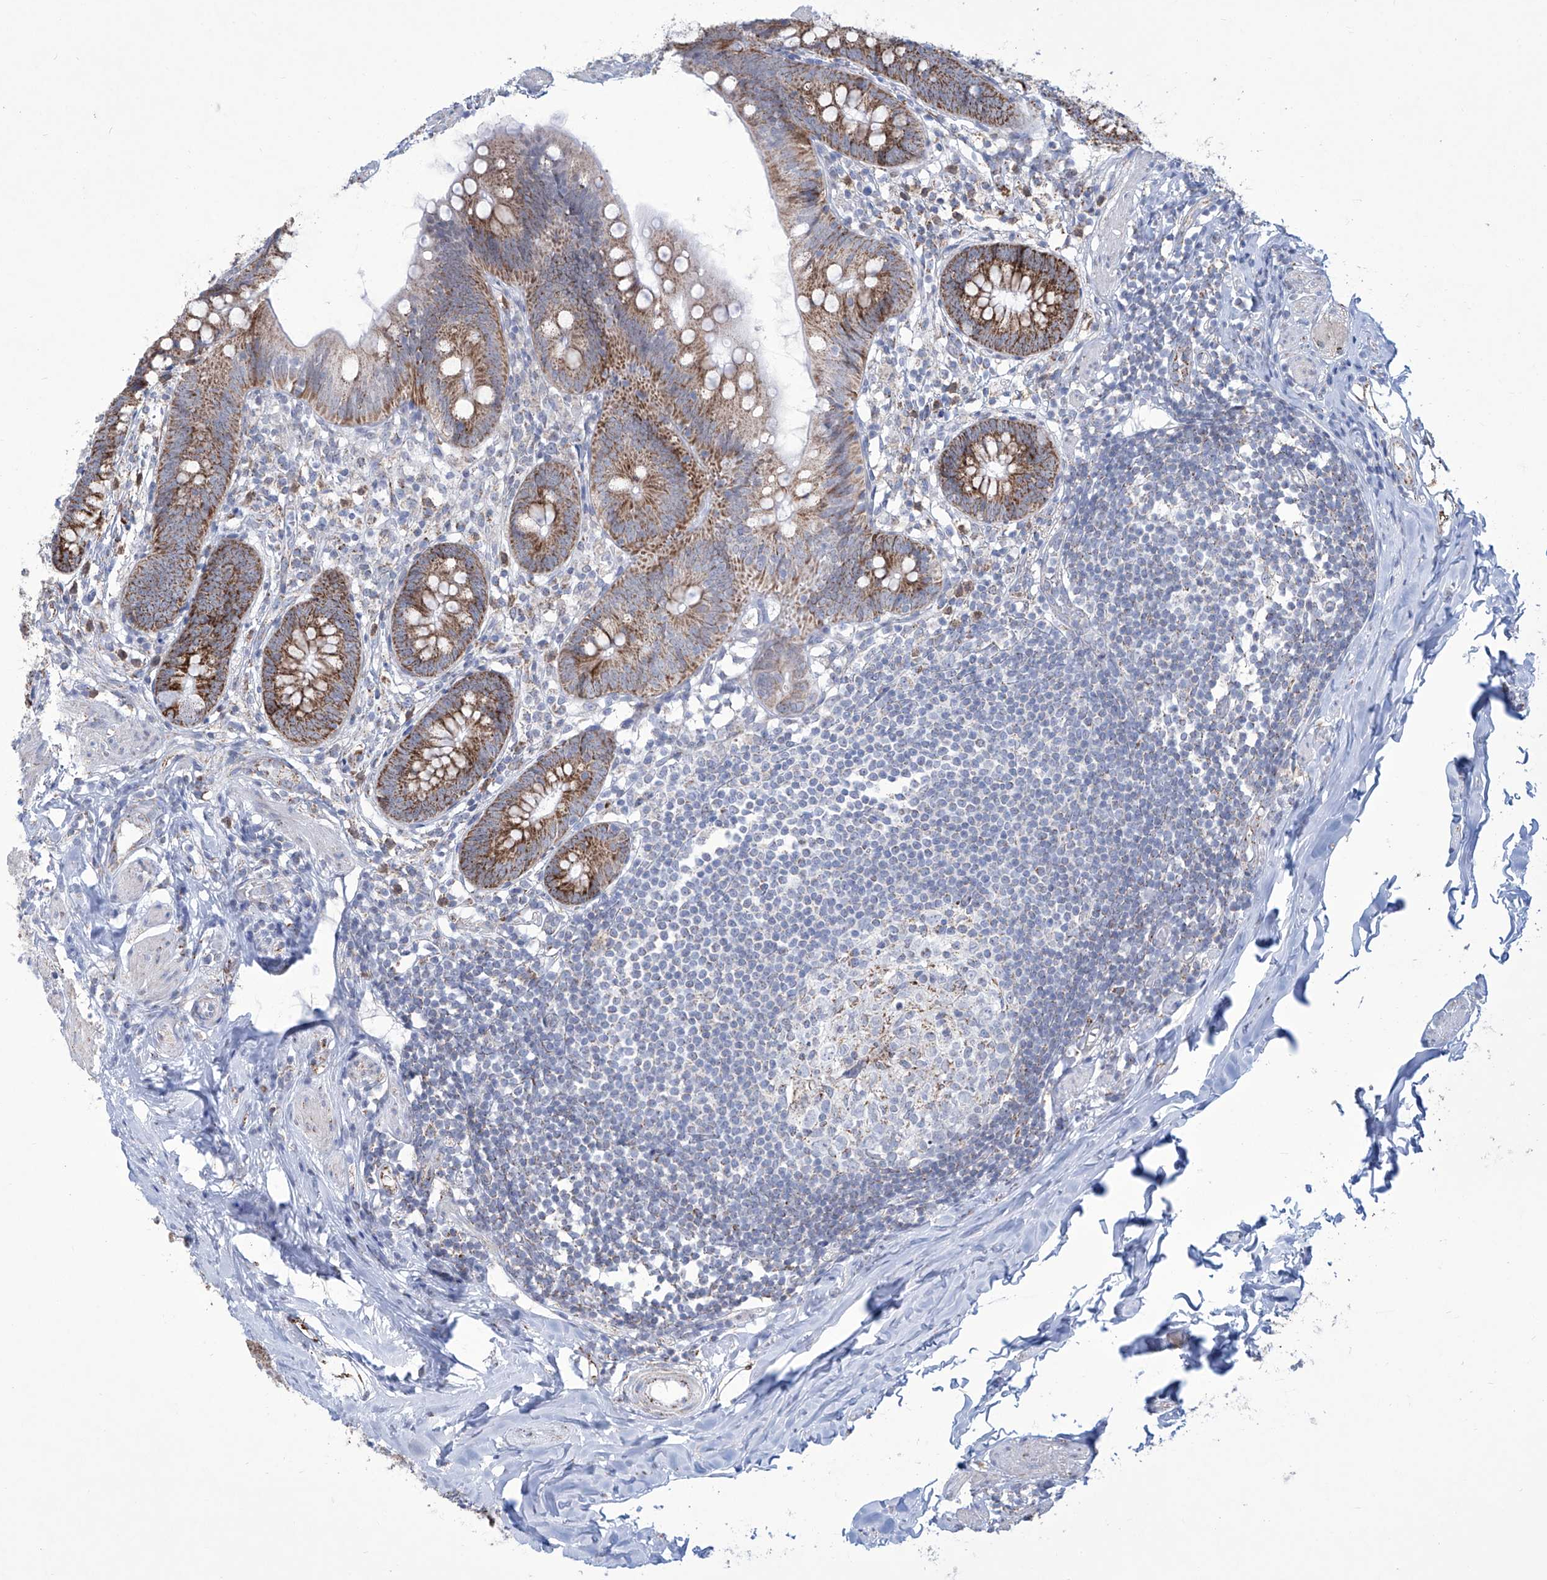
{"staining": {"intensity": "moderate", "quantity": ">75%", "location": "cytoplasmic/membranous"}, "tissue": "appendix", "cell_type": "Glandular cells", "image_type": "normal", "snomed": [{"axis": "morphology", "description": "Normal tissue, NOS"}, {"axis": "topography", "description": "Appendix"}], "caption": "Glandular cells exhibit medium levels of moderate cytoplasmic/membranous positivity in about >75% of cells in benign appendix. Ihc stains the protein in brown and the nuclei are stained blue.", "gene": "ALDH6A1", "patient": {"sex": "female", "age": 62}}